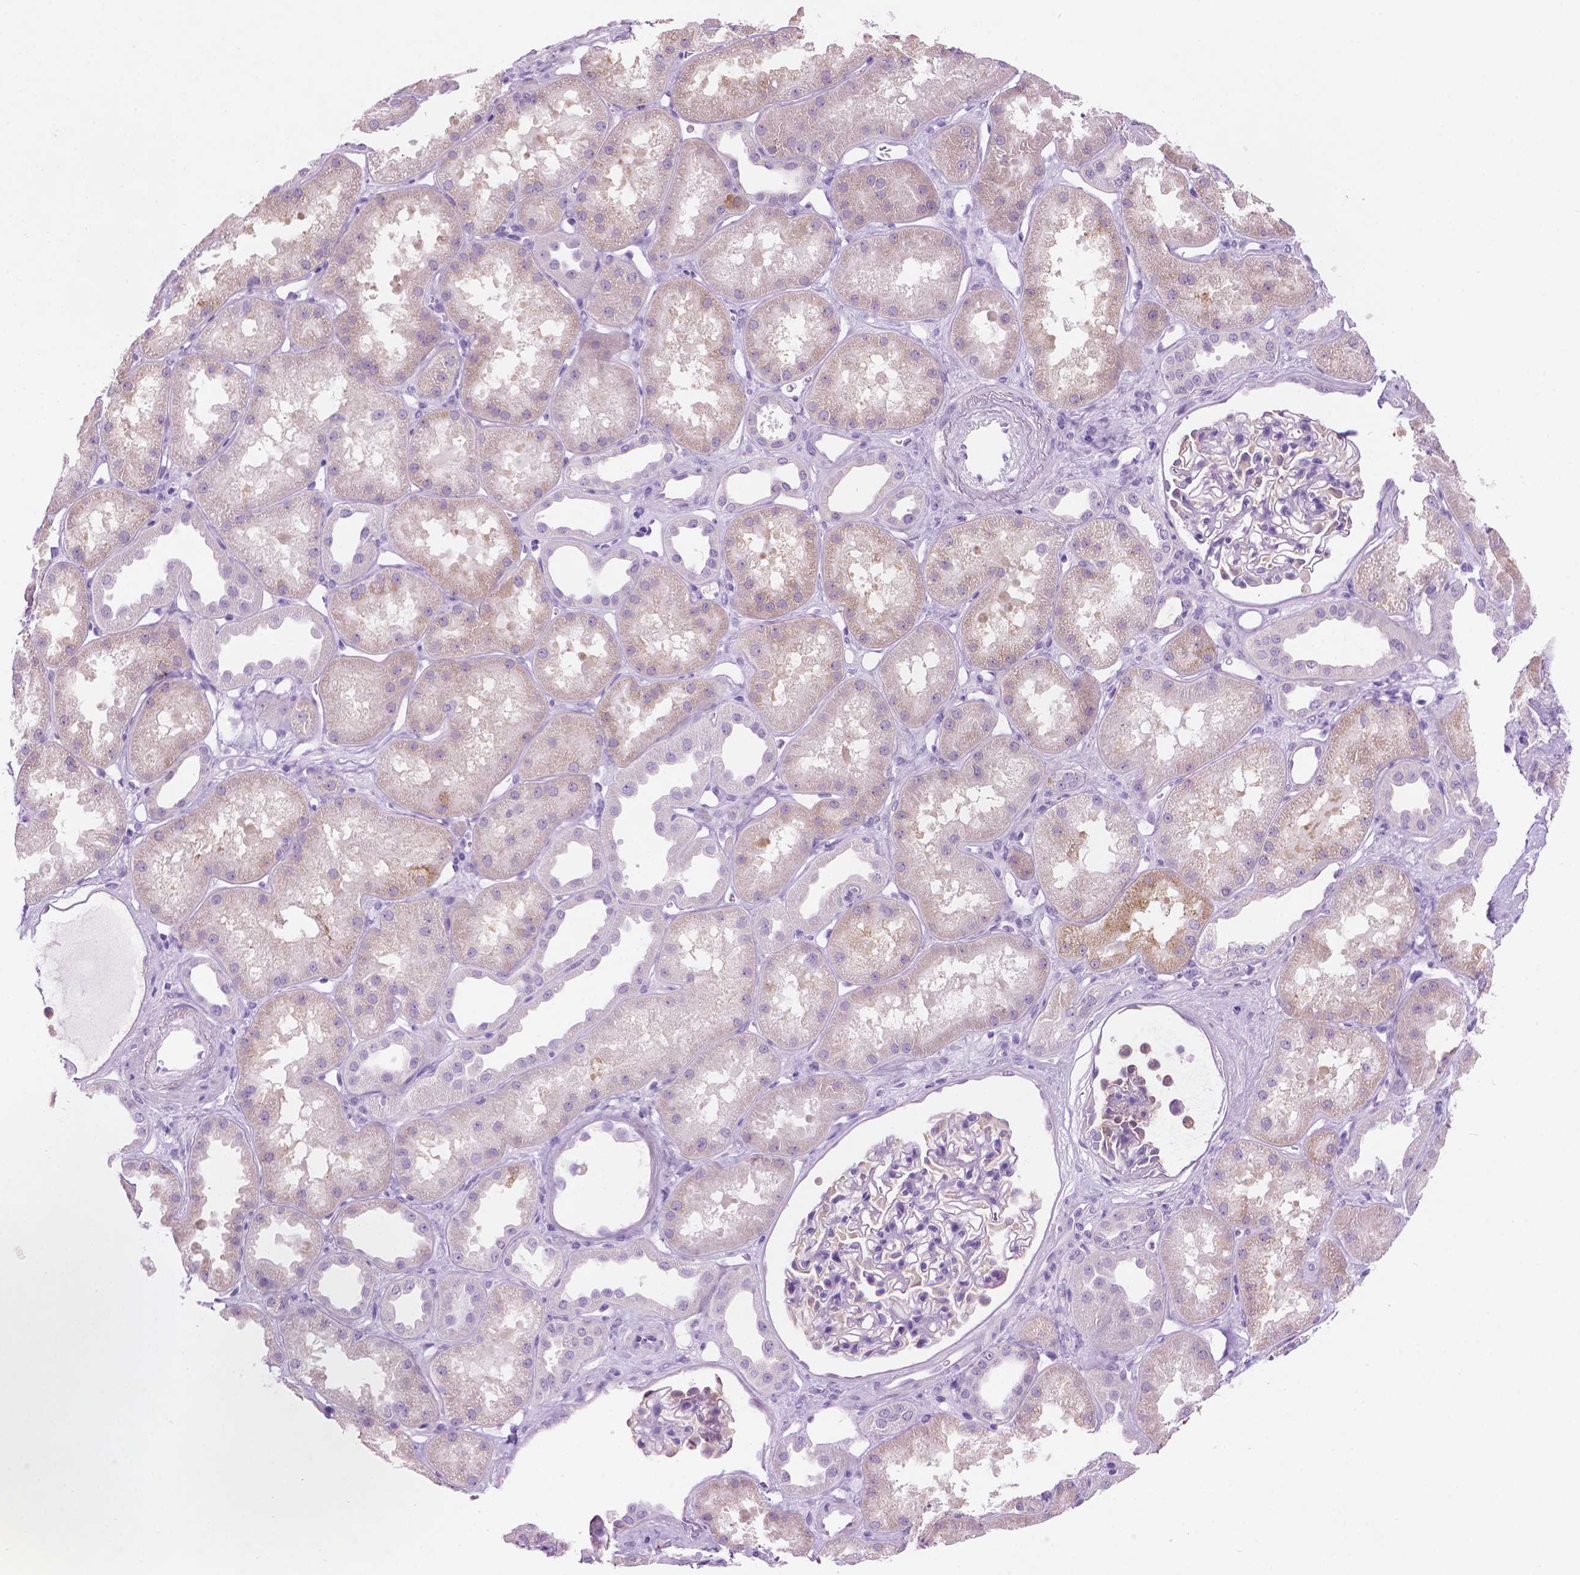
{"staining": {"intensity": "negative", "quantity": "none", "location": "none"}, "tissue": "kidney", "cell_type": "Cells in glomeruli", "image_type": "normal", "snomed": [{"axis": "morphology", "description": "Normal tissue, NOS"}, {"axis": "topography", "description": "Kidney"}], "caption": "This is a photomicrograph of IHC staining of normal kidney, which shows no expression in cells in glomeruli. (Stains: DAB immunohistochemistry with hematoxylin counter stain, Microscopy: brightfield microscopy at high magnification).", "gene": "TTC29", "patient": {"sex": "male", "age": 61}}